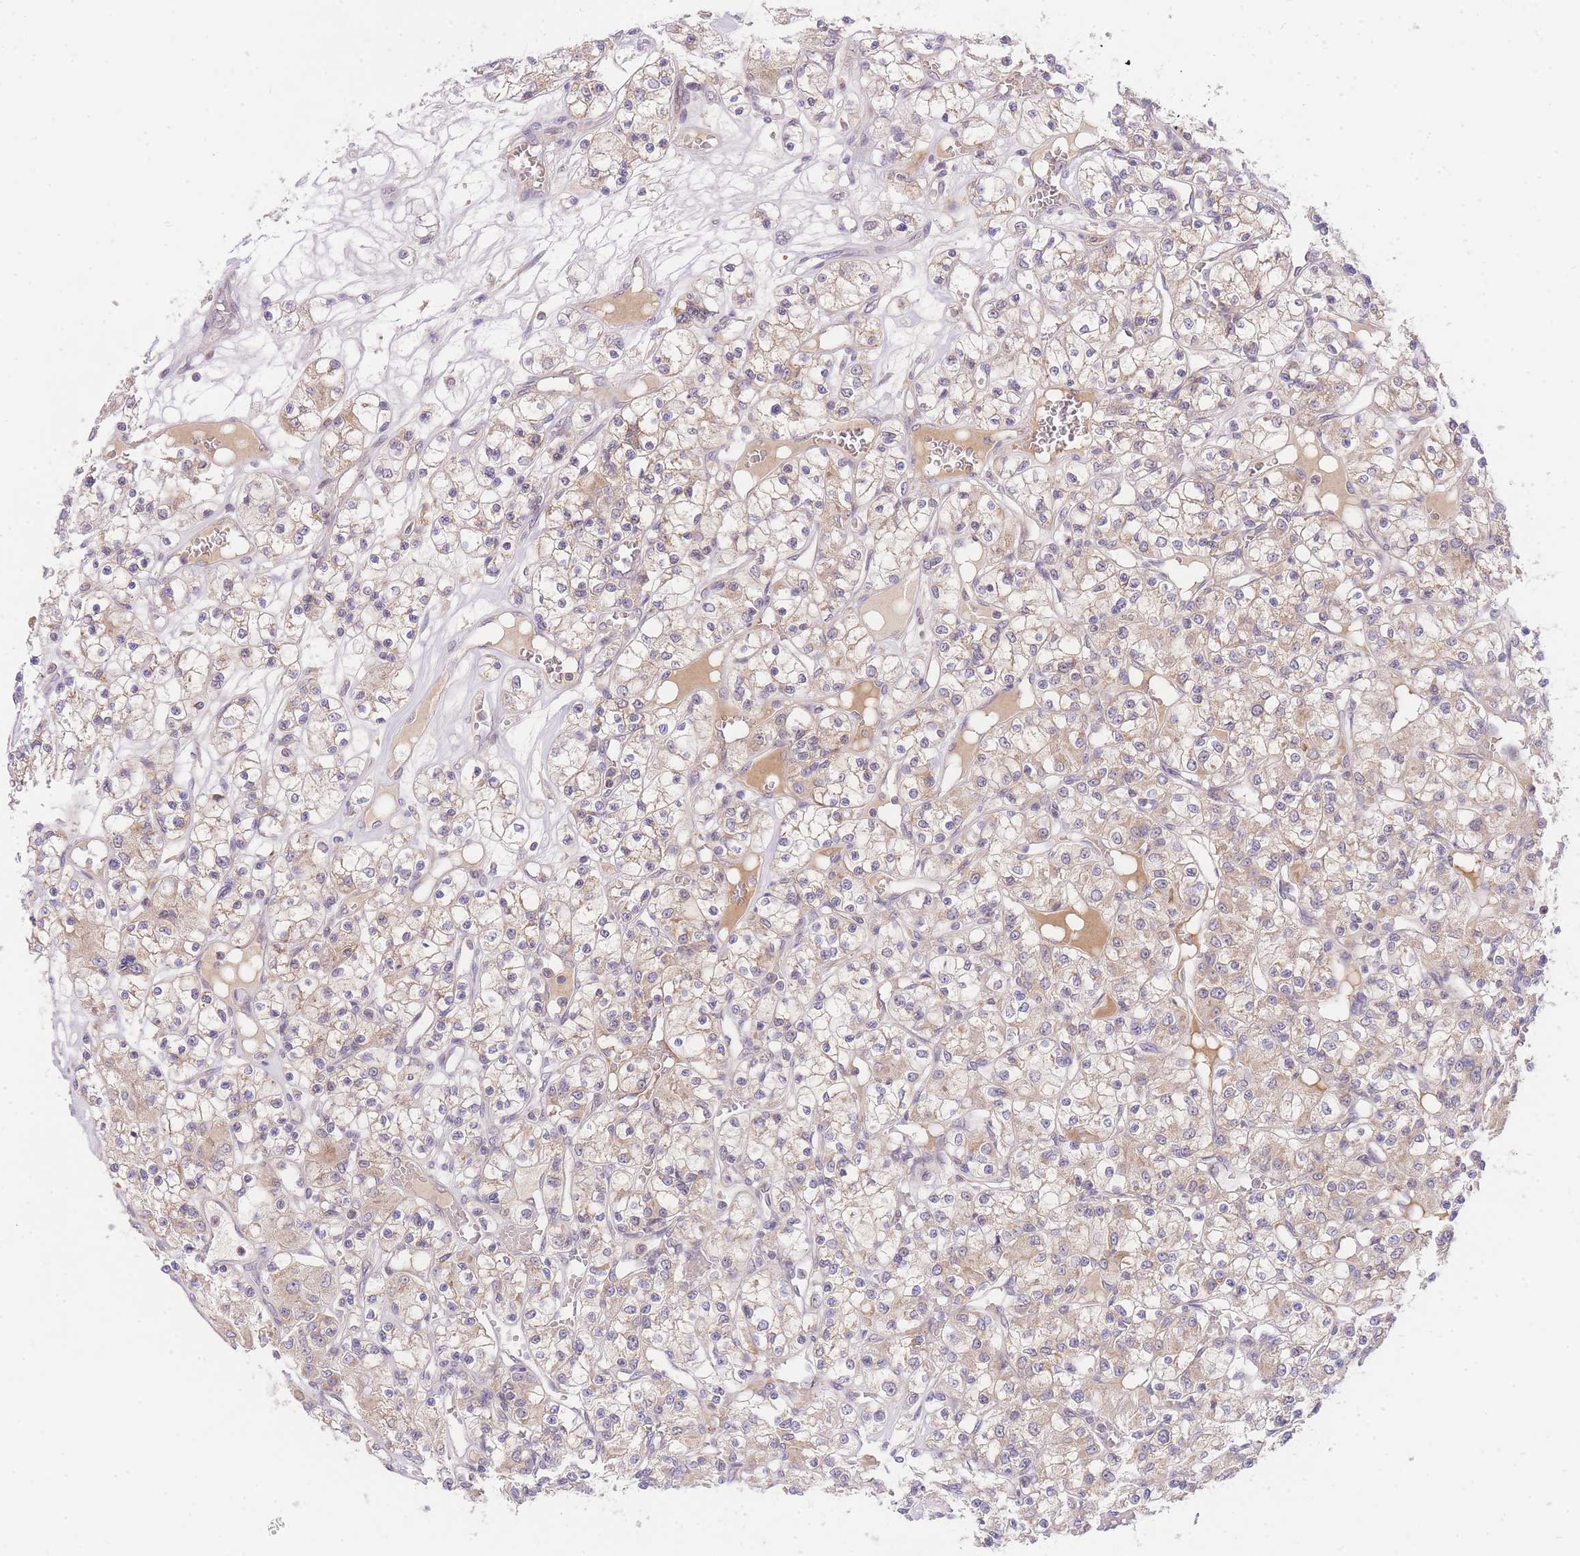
{"staining": {"intensity": "weak", "quantity": "<25%", "location": "cytoplasmic/membranous"}, "tissue": "renal cancer", "cell_type": "Tumor cells", "image_type": "cancer", "snomed": [{"axis": "morphology", "description": "Adenocarcinoma, NOS"}, {"axis": "topography", "description": "Kidney"}], "caption": "Protein analysis of renal cancer displays no significant positivity in tumor cells. (DAB IHC with hematoxylin counter stain).", "gene": "SLC25A33", "patient": {"sex": "female", "age": 59}}